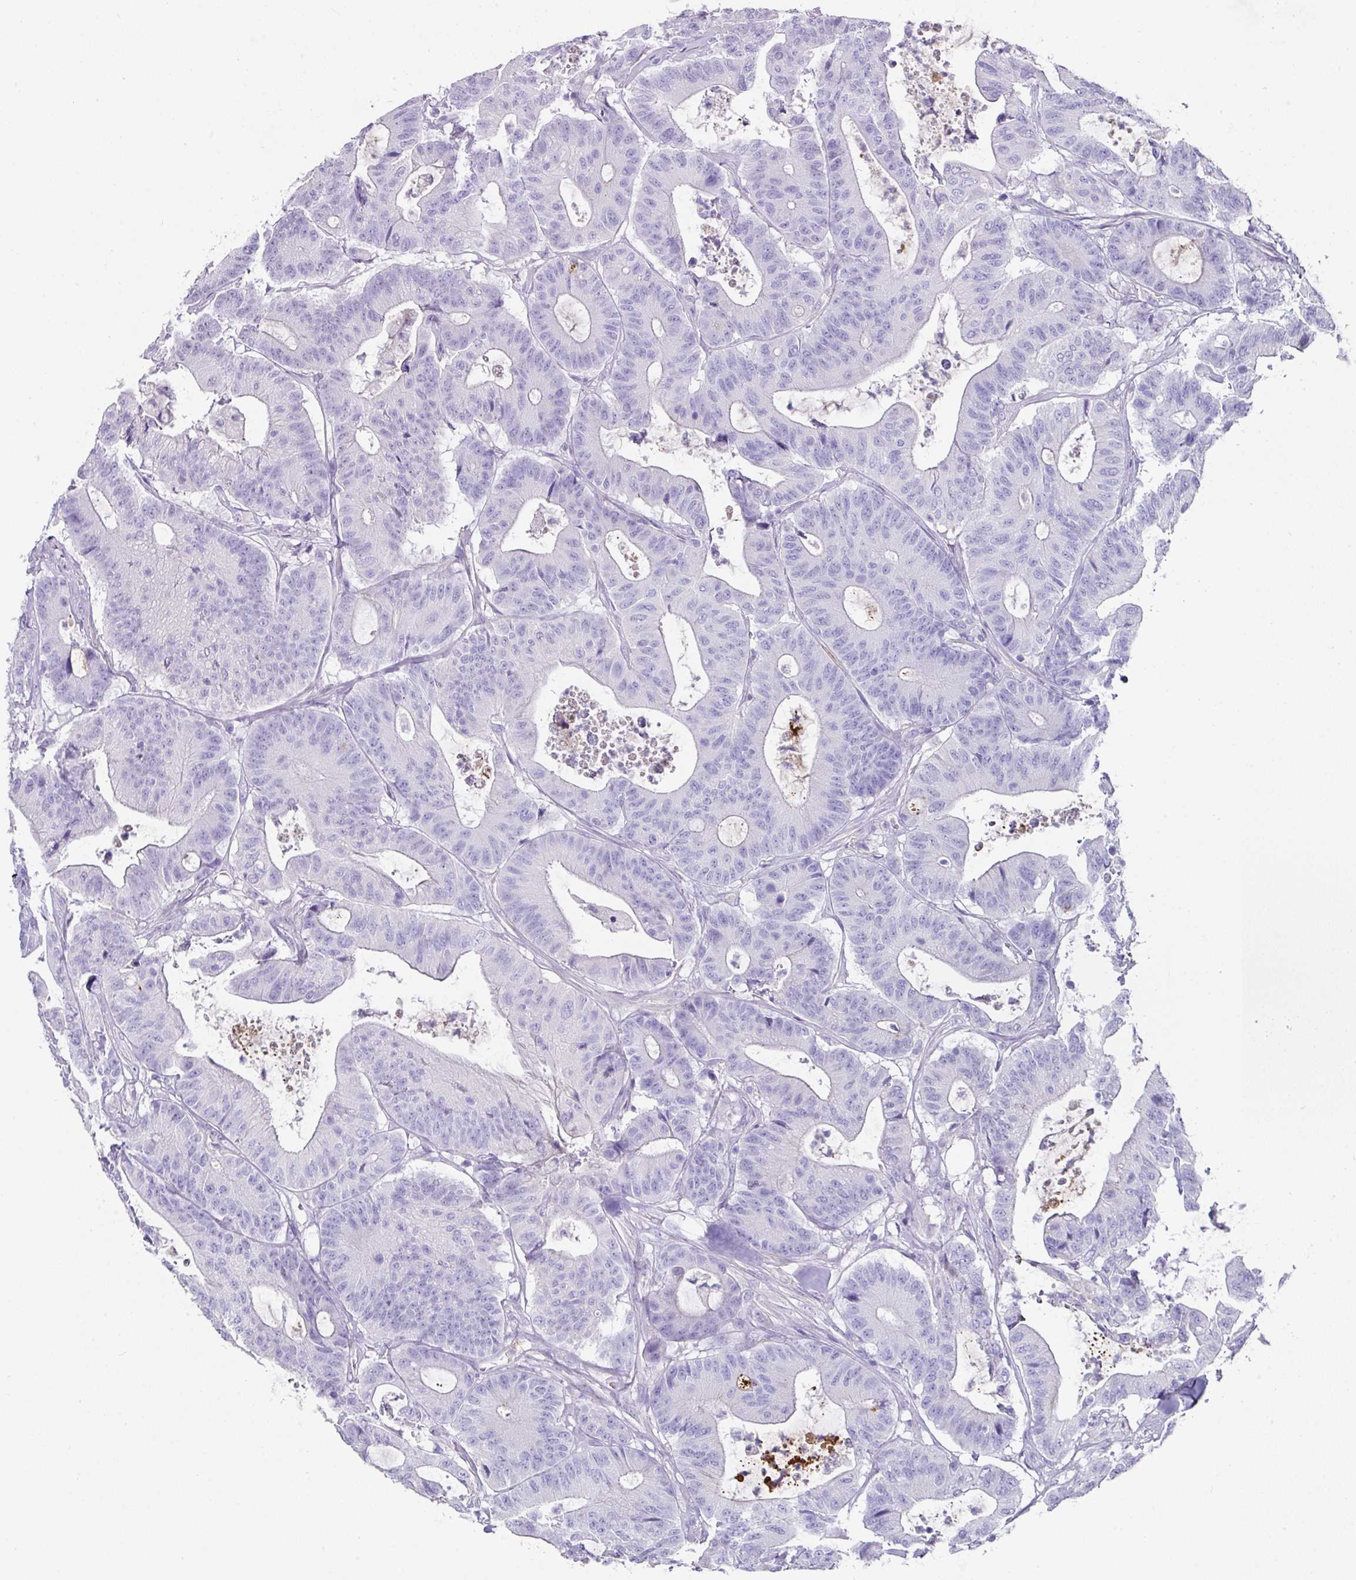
{"staining": {"intensity": "negative", "quantity": "none", "location": "none"}, "tissue": "colorectal cancer", "cell_type": "Tumor cells", "image_type": "cancer", "snomed": [{"axis": "morphology", "description": "Adenocarcinoma, NOS"}, {"axis": "topography", "description": "Colon"}], "caption": "Immunohistochemistry (IHC) photomicrograph of neoplastic tissue: colorectal cancer stained with DAB (3,3'-diaminobenzidine) exhibits no significant protein positivity in tumor cells.", "gene": "TARM1", "patient": {"sex": "female", "age": 84}}